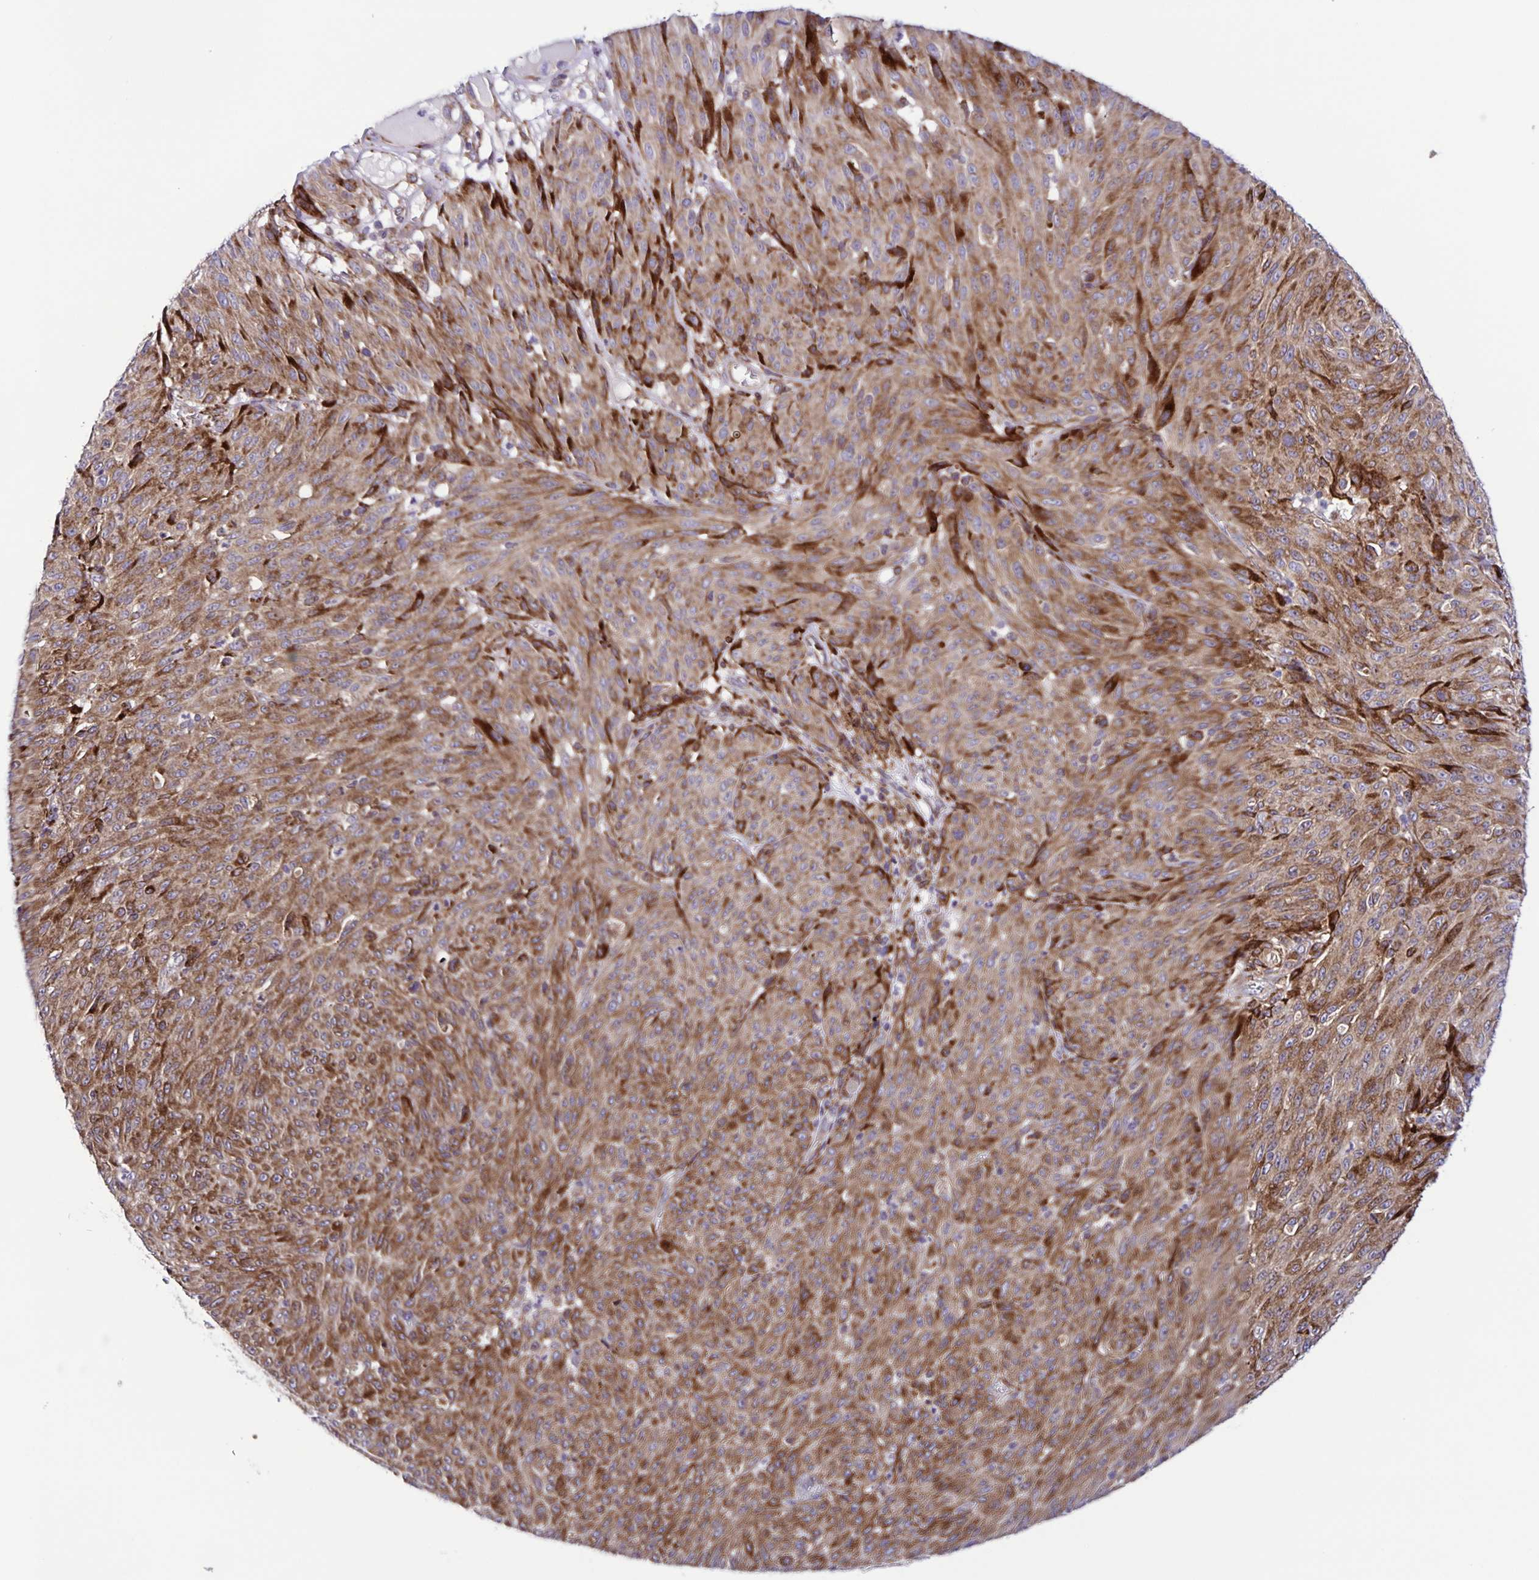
{"staining": {"intensity": "moderate", "quantity": ">75%", "location": "cytoplasmic/membranous"}, "tissue": "melanoma", "cell_type": "Tumor cells", "image_type": "cancer", "snomed": [{"axis": "morphology", "description": "Malignant melanoma, NOS"}, {"axis": "topography", "description": "Skin"}], "caption": "Human melanoma stained for a protein (brown) demonstrates moderate cytoplasmic/membranous positive staining in approximately >75% of tumor cells.", "gene": "OSBPL5", "patient": {"sex": "male", "age": 85}}